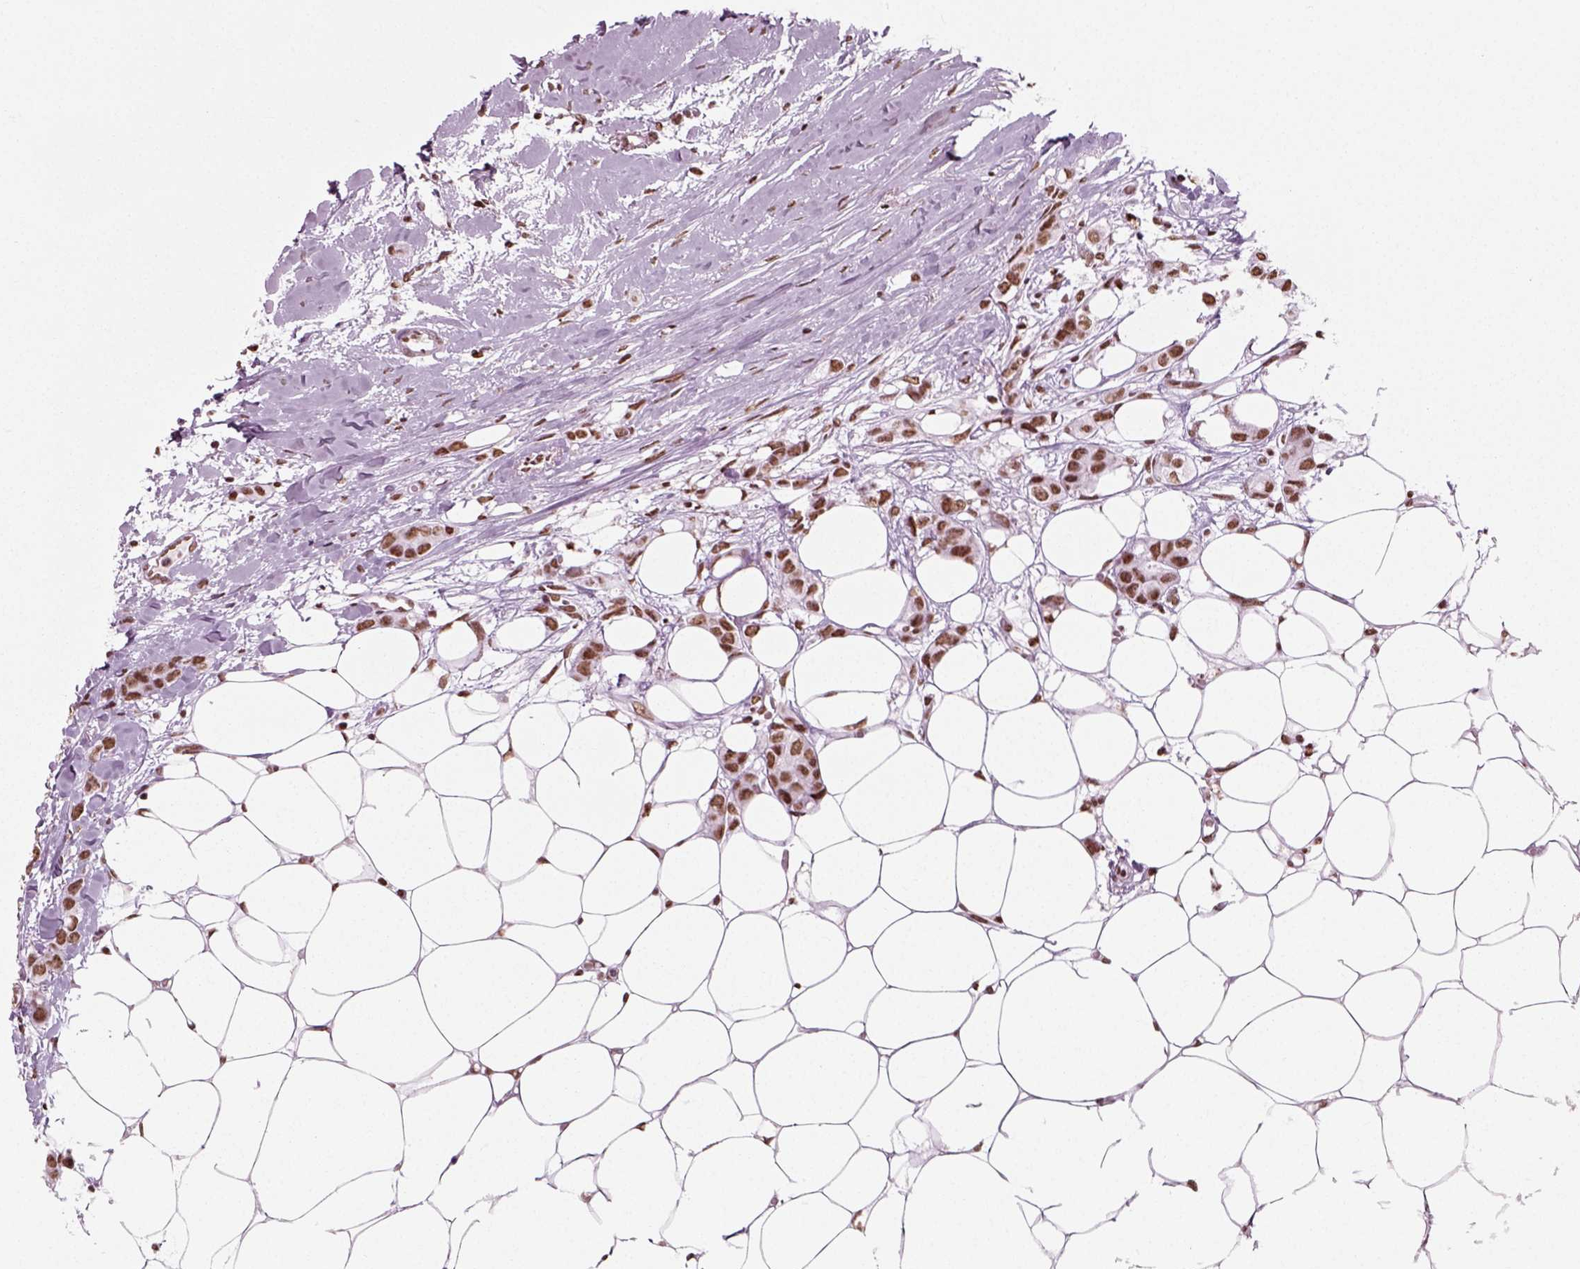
{"staining": {"intensity": "strong", "quantity": ">75%", "location": "nuclear"}, "tissue": "breast cancer", "cell_type": "Tumor cells", "image_type": "cancer", "snomed": [{"axis": "morphology", "description": "Duct carcinoma"}, {"axis": "topography", "description": "Breast"}], "caption": "The immunohistochemical stain highlights strong nuclear staining in tumor cells of breast cancer tissue.", "gene": "POLR1H", "patient": {"sex": "female", "age": 85}}